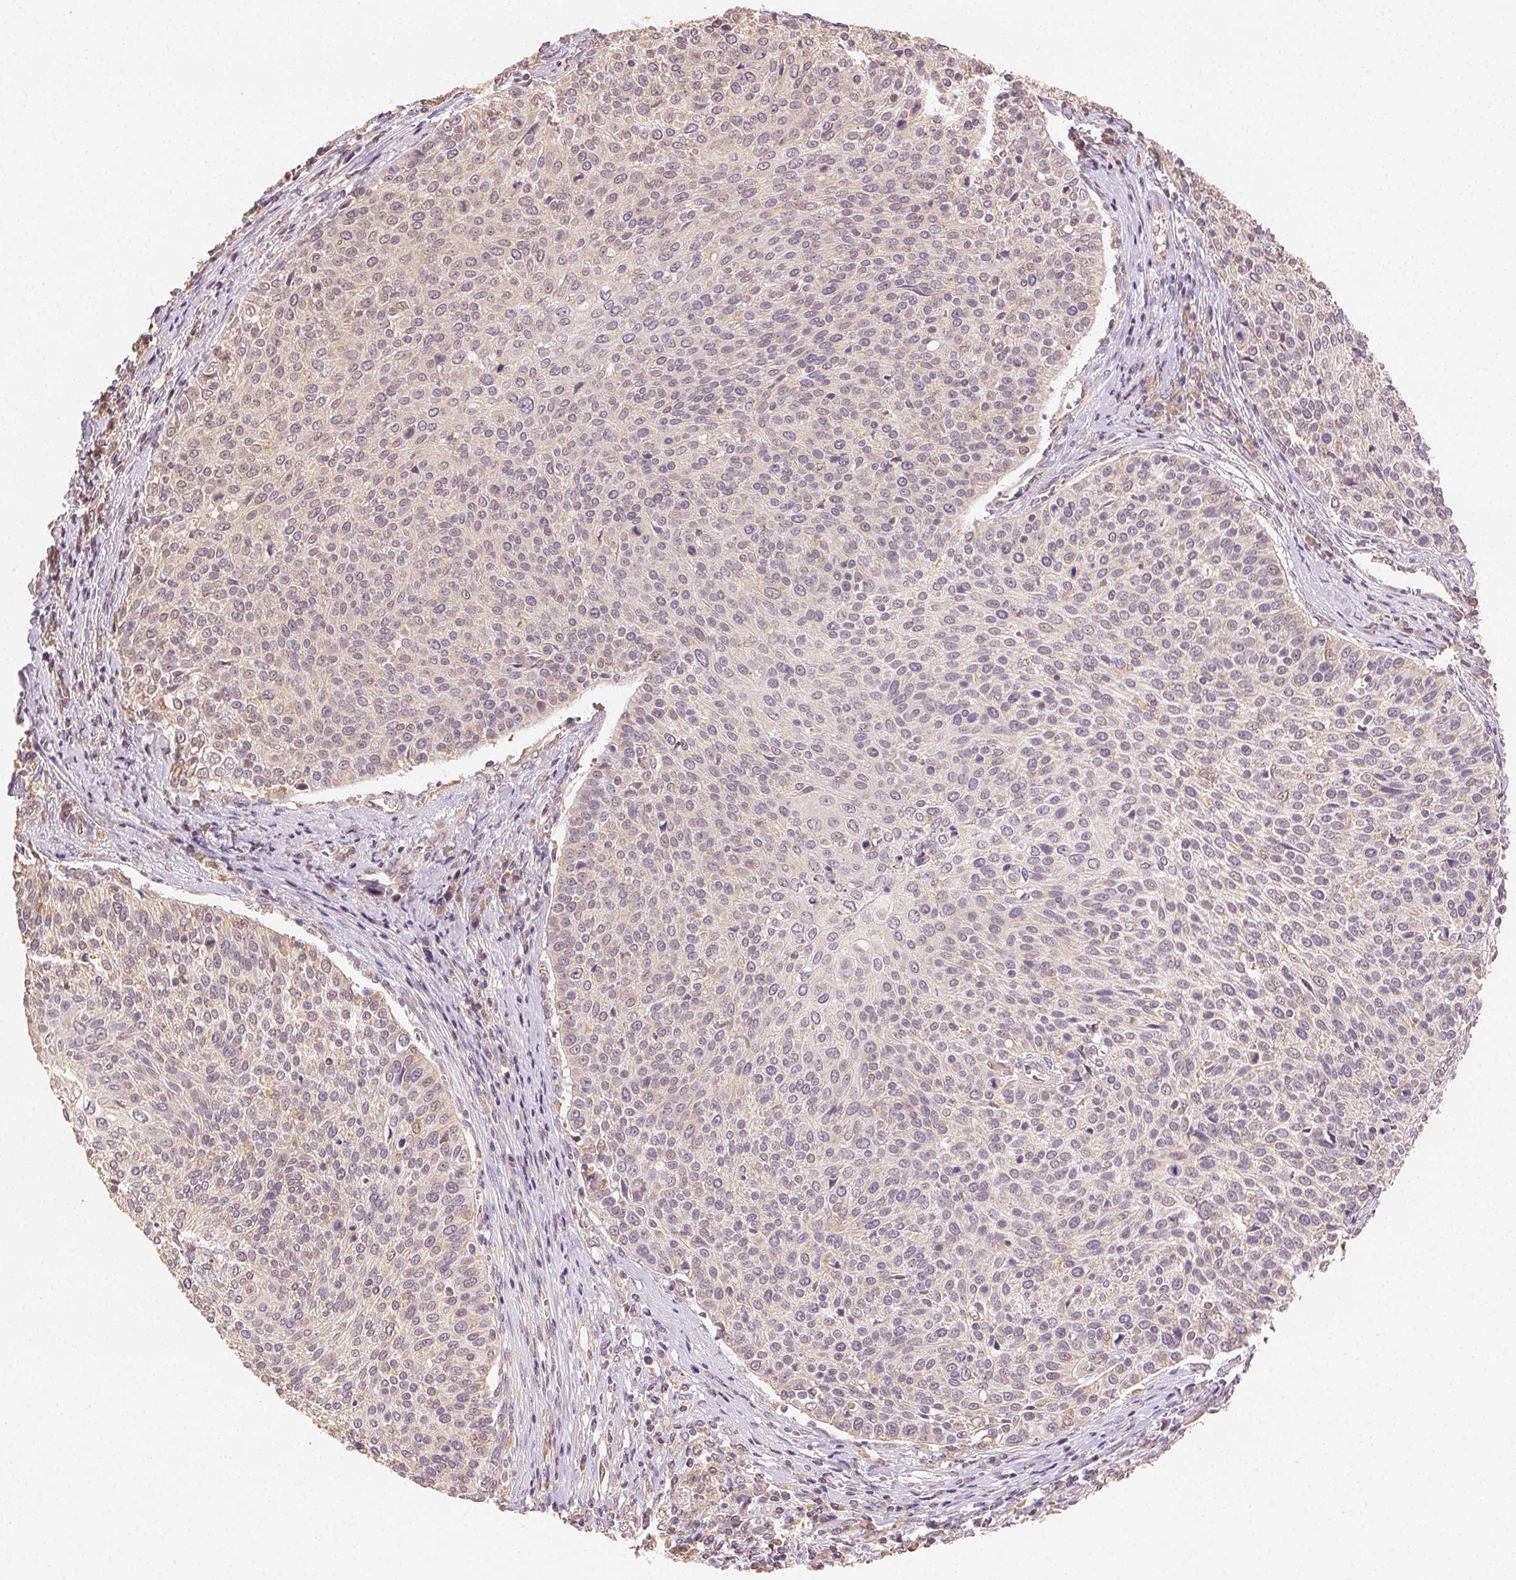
{"staining": {"intensity": "negative", "quantity": "none", "location": "none"}, "tissue": "cervical cancer", "cell_type": "Tumor cells", "image_type": "cancer", "snomed": [{"axis": "morphology", "description": "Squamous cell carcinoma, NOS"}, {"axis": "topography", "description": "Cervix"}], "caption": "IHC photomicrograph of neoplastic tissue: human cervical cancer stained with DAB reveals no significant protein expression in tumor cells.", "gene": "SEZ6L2", "patient": {"sex": "female", "age": 31}}